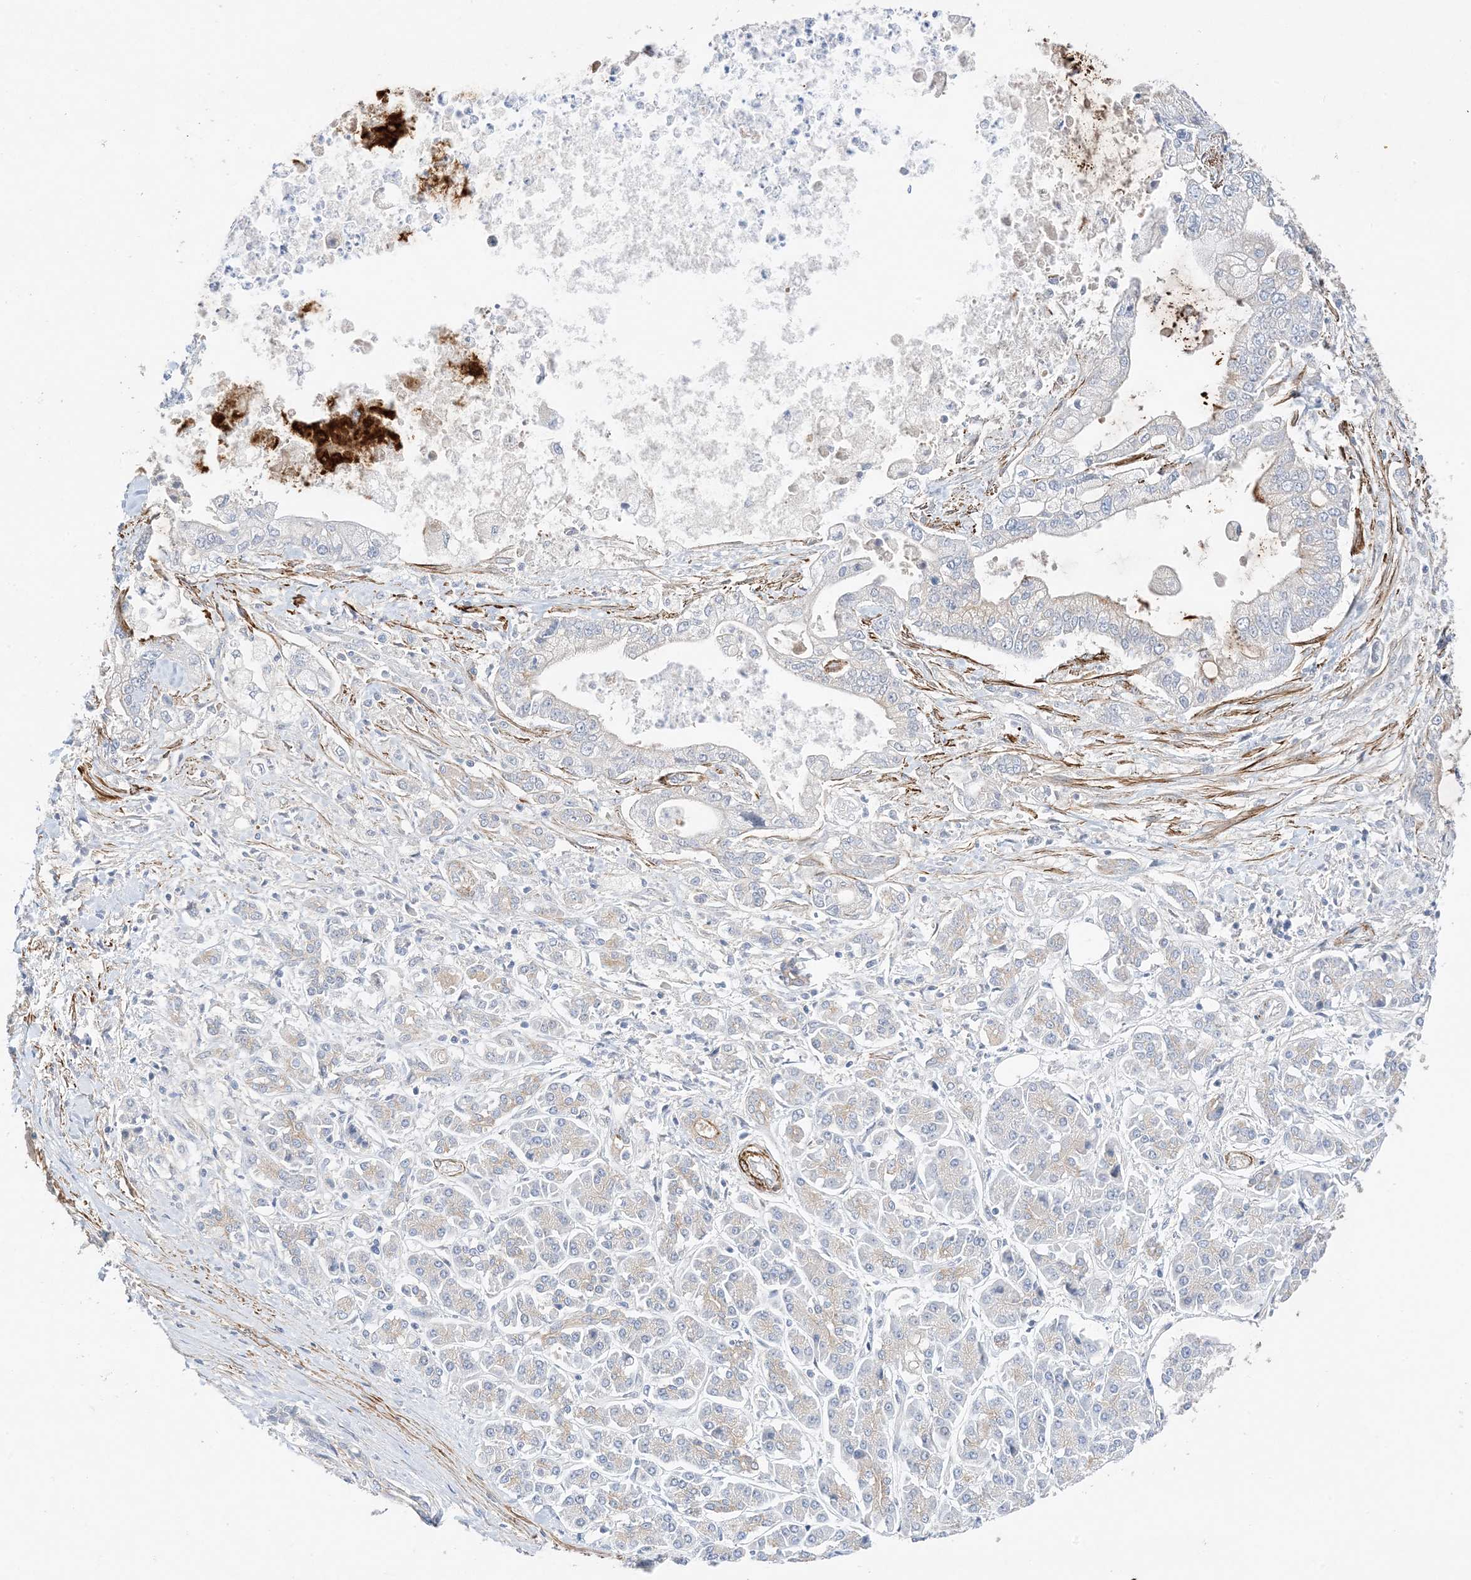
{"staining": {"intensity": "moderate", "quantity": "<25%", "location": "cytoplasmic/membranous"}, "tissue": "pancreatic cancer", "cell_type": "Tumor cells", "image_type": "cancer", "snomed": [{"axis": "morphology", "description": "Adenocarcinoma, NOS"}, {"axis": "topography", "description": "Pancreas"}], "caption": "IHC photomicrograph of human pancreatic cancer stained for a protein (brown), which demonstrates low levels of moderate cytoplasmic/membranous positivity in approximately <25% of tumor cells.", "gene": "KIFBP", "patient": {"sex": "male", "age": 69}}